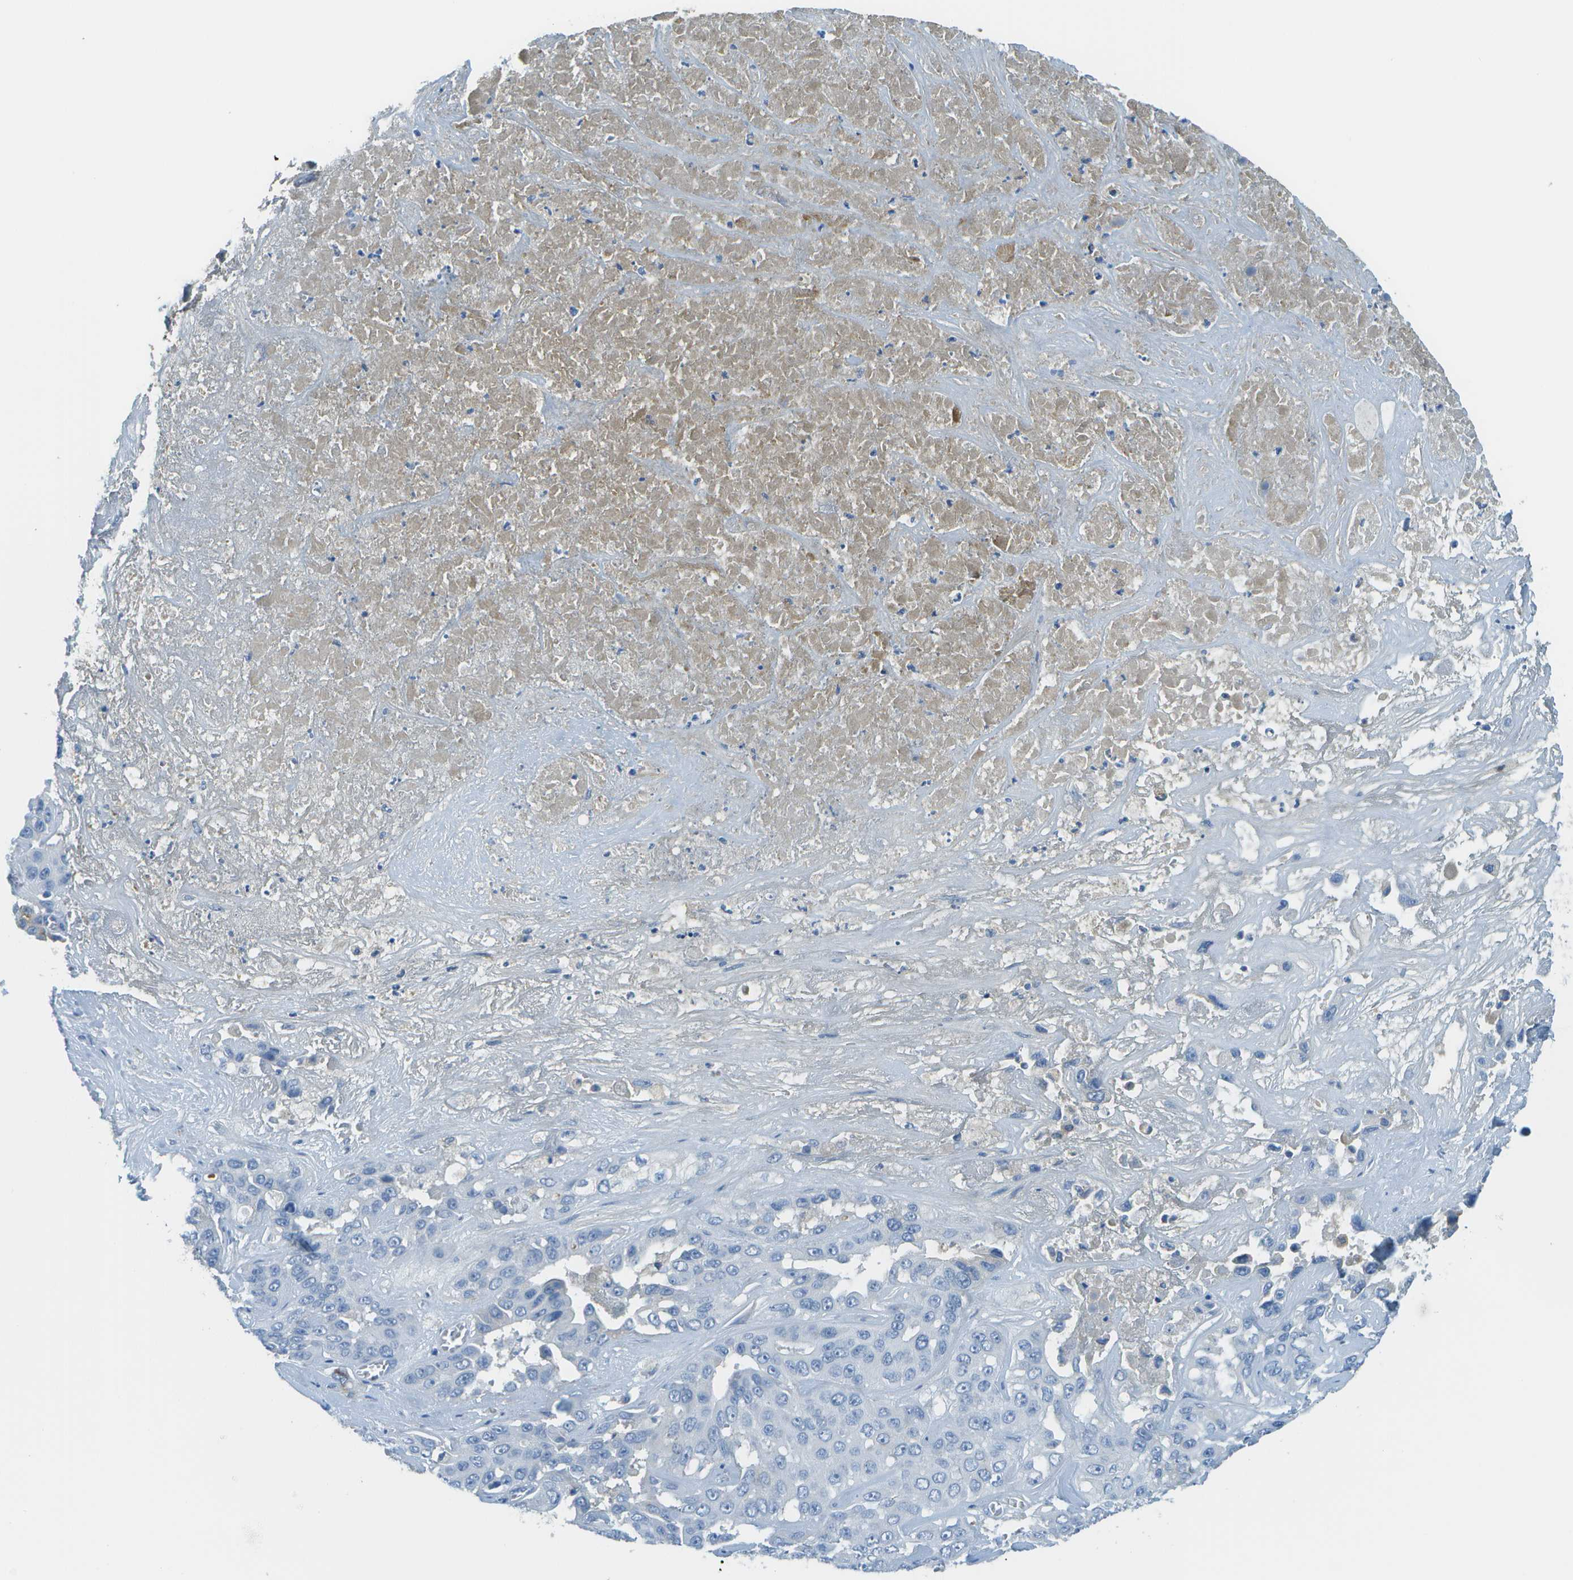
{"staining": {"intensity": "negative", "quantity": "none", "location": "none"}, "tissue": "liver cancer", "cell_type": "Tumor cells", "image_type": "cancer", "snomed": [{"axis": "morphology", "description": "Cholangiocarcinoma"}, {"axis": "topography", "description": "Liver"}], "caption": "This is an immunohistochemistry (IHC) photomicrograph of human liver cancer (cholangiocarcinoma). There is no positivity in tumor cells.", "gene": "C1S", "patient": {"sex": "female", "age": 52}}